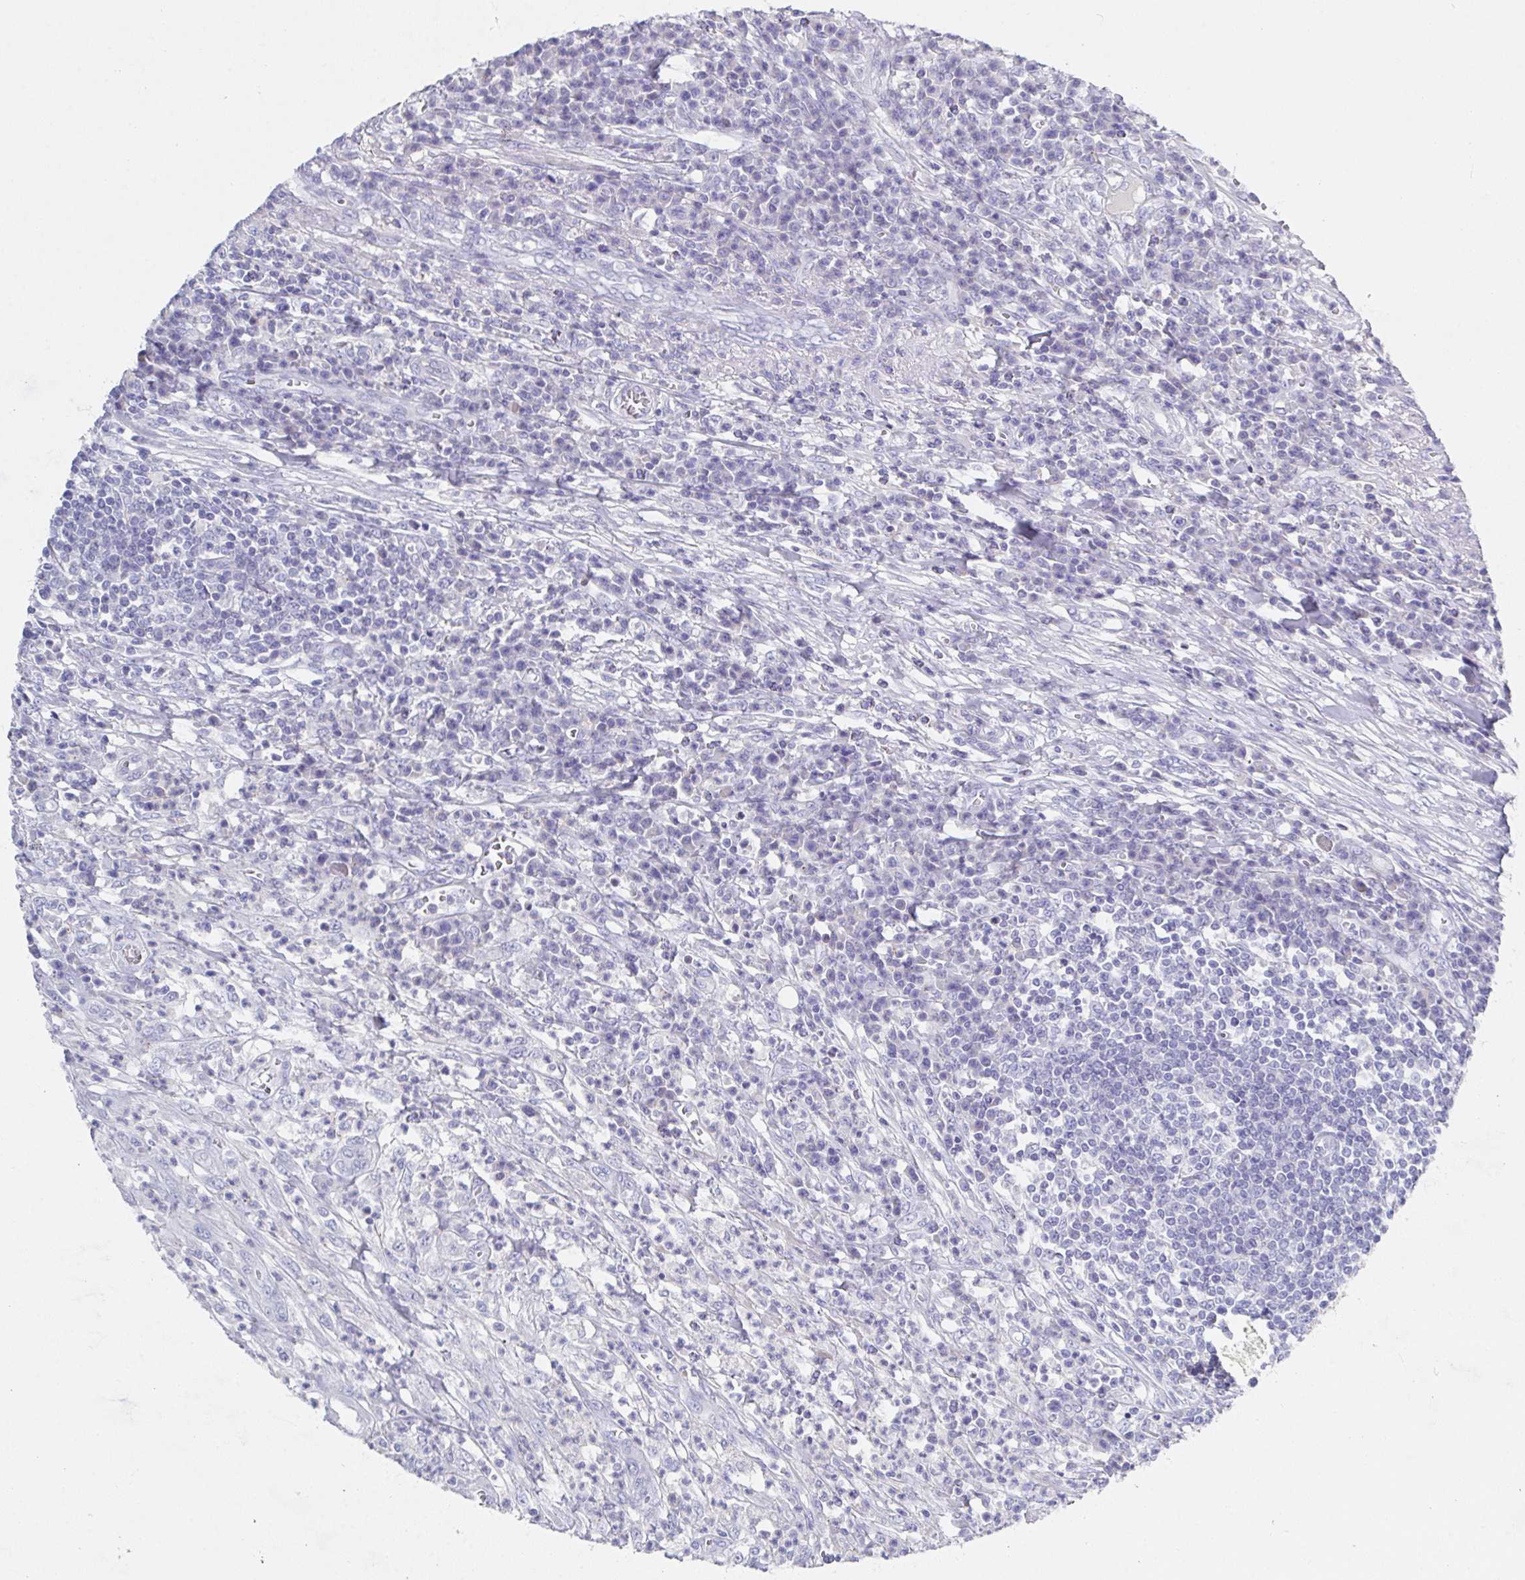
{"staining": {"intensity": "negative", "quantity": "none", "location": "none"}, "tissue": "colorectal cancer", "cell_type": "Tumor cells", "image_type": "cancer", "snomed": [{"axis": "morphology", "description": "Adenocarcinoma, NOS"}, {"axis": "topography", "description": "Colon"}], "caption": "Colorectal cancer was stained to show a protein in brown. There is no significant expression in tumor cells.", "gene": "SSC4D", "patient": {"sex": "male", "age": 65}}